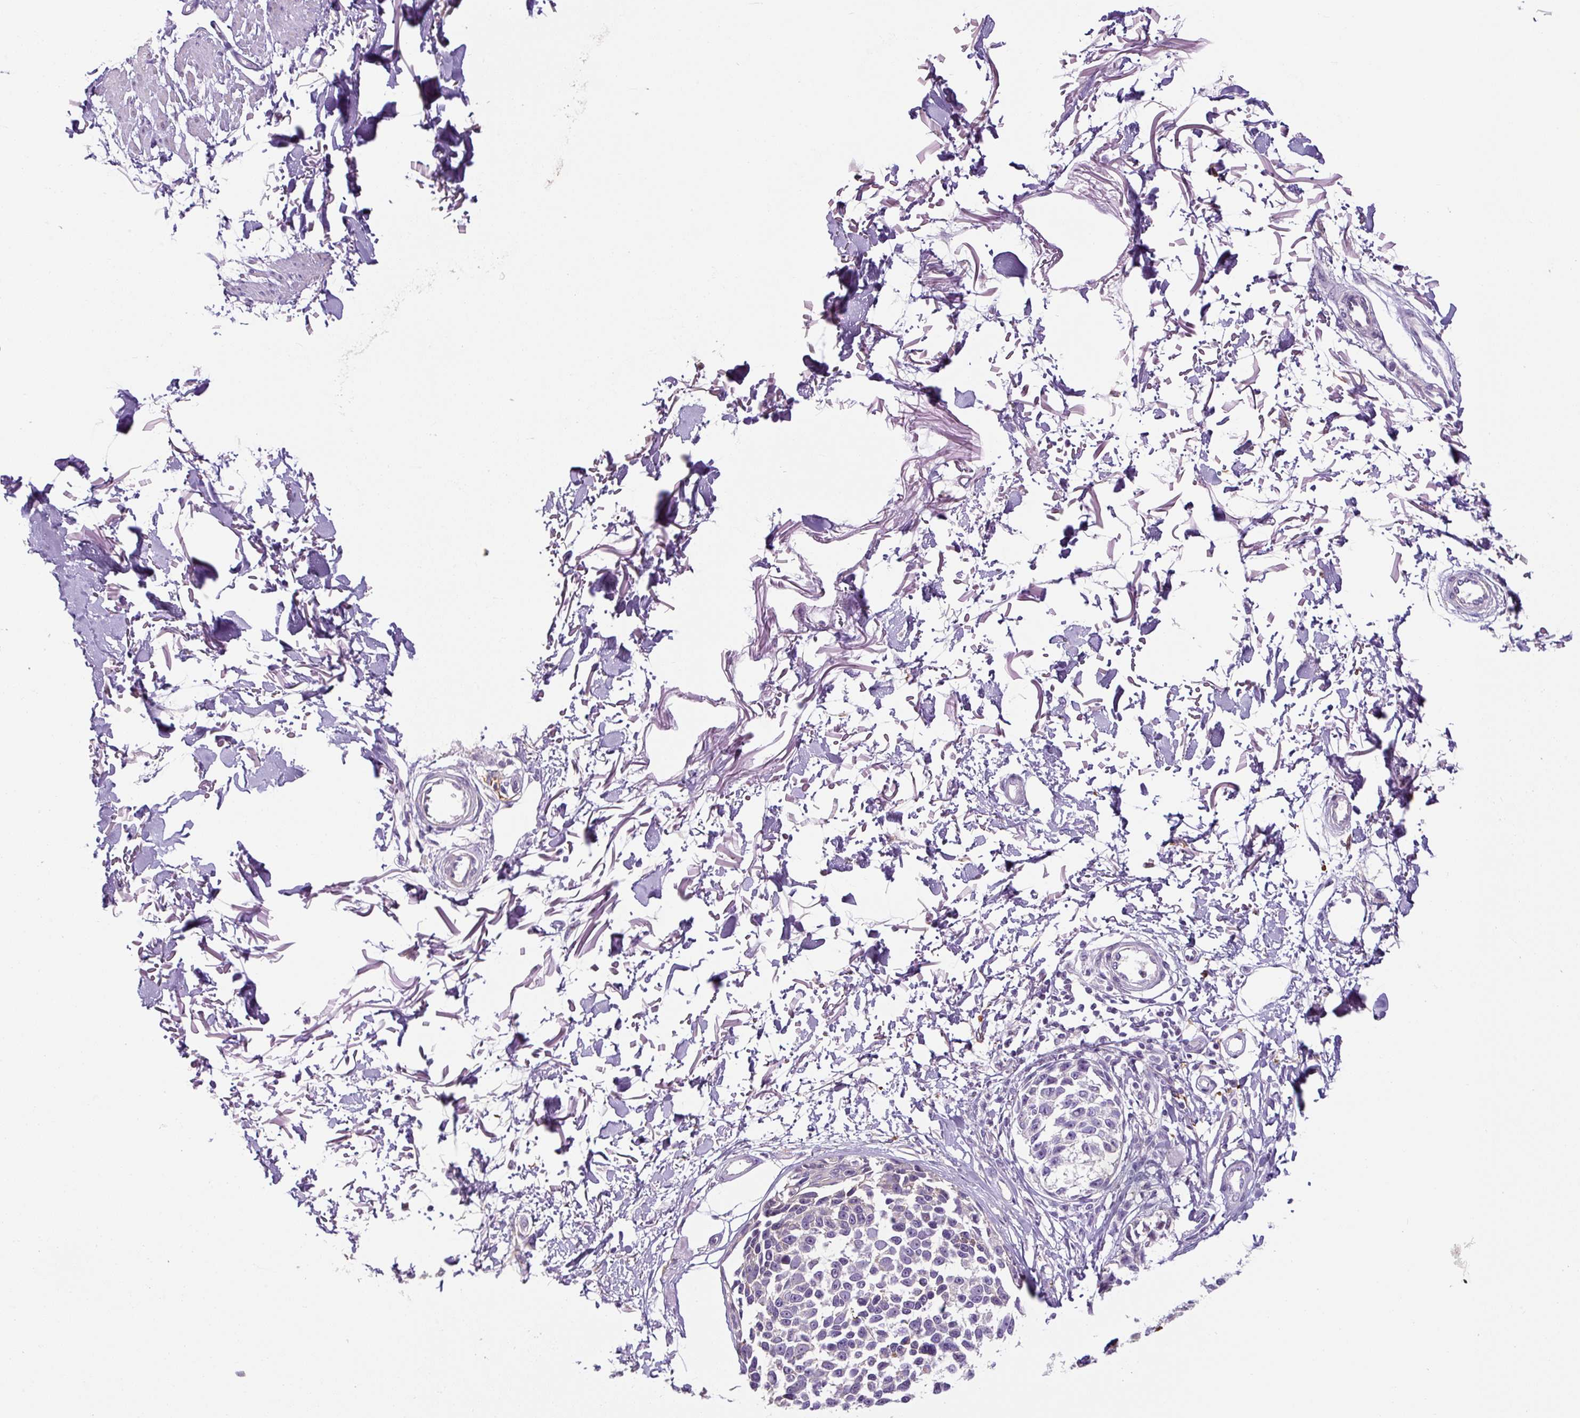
{"staining": {"intensity": "negative", "quantity": "none", "location": "none"}, "tissue": "melanoma", "cell_type": "Tumor cells", "image_type": "cancer", "snomed": [{"axis": "morphology", "description": "Malignant melanoma, NOS"}, {"axis": "topography", "description": "Skin"}], "caption": "Immunohistochemical staining of human melanoma displays no significant staining in tumor cells.", "gene": "FUT10", "patient": {"sex": "male", "age": 73}}